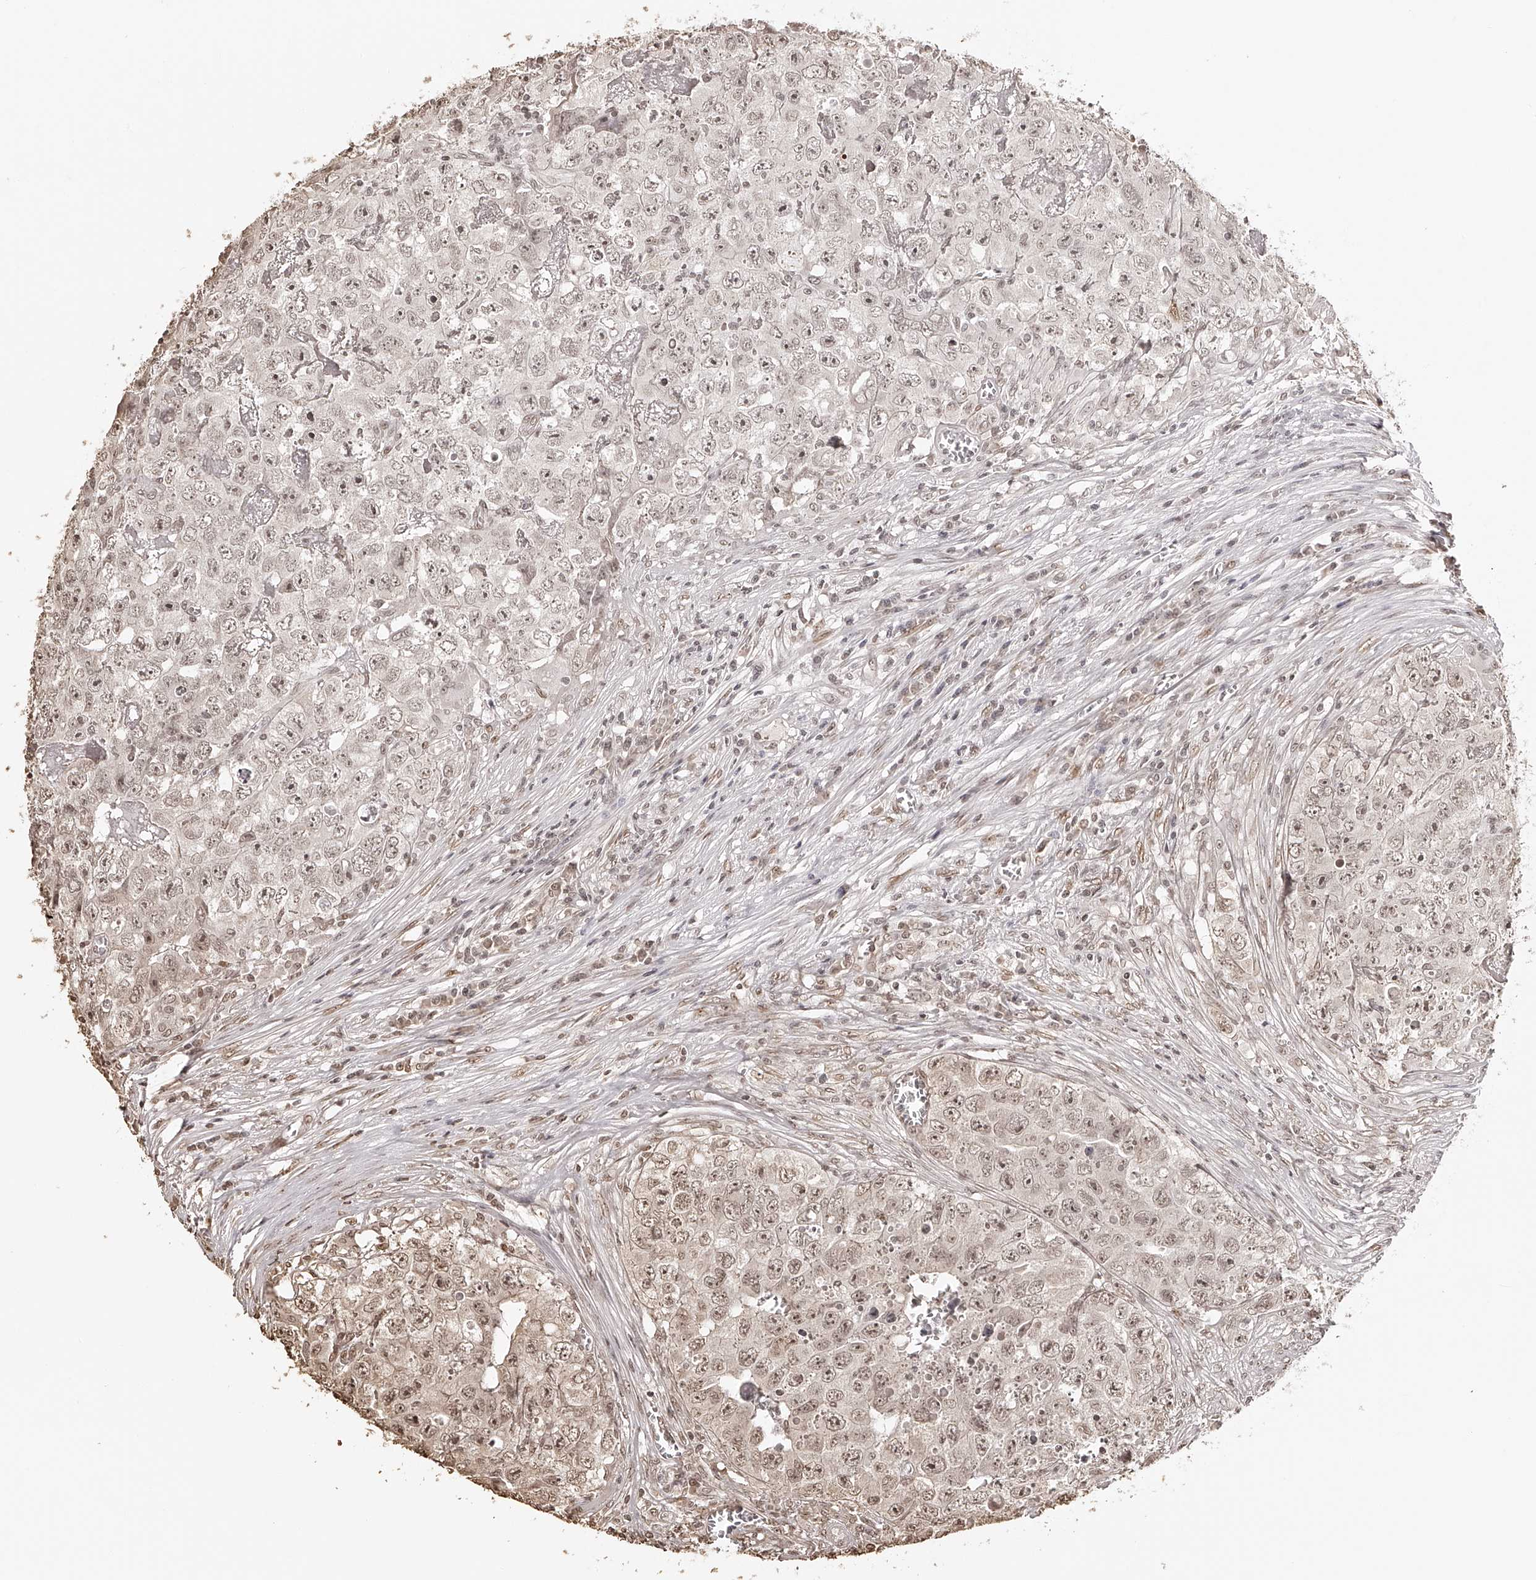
{"staining": {"intensity": "weak", "quantity": ">75%", "location": "nuclear"}, "tissue": "testis cancer", "cell_type": "Tumor cells", "image_type": "cancer", "snomed": [{"axis": "morphology", "description": "Seminoma, NOS"}, {"axis": "morphology", "description": "Carcinoma, Embryonal, NOS"}, {"axis": "topography", "description": "Testis"}], "caption": "Immunohistochemical staining of human testis embryonal carcinoma shows low levels of weak nuclear staining in approximately >75% of tumor cells.", "gene": "ZNF503", "patient": {"sex": "male", "age": 43}}